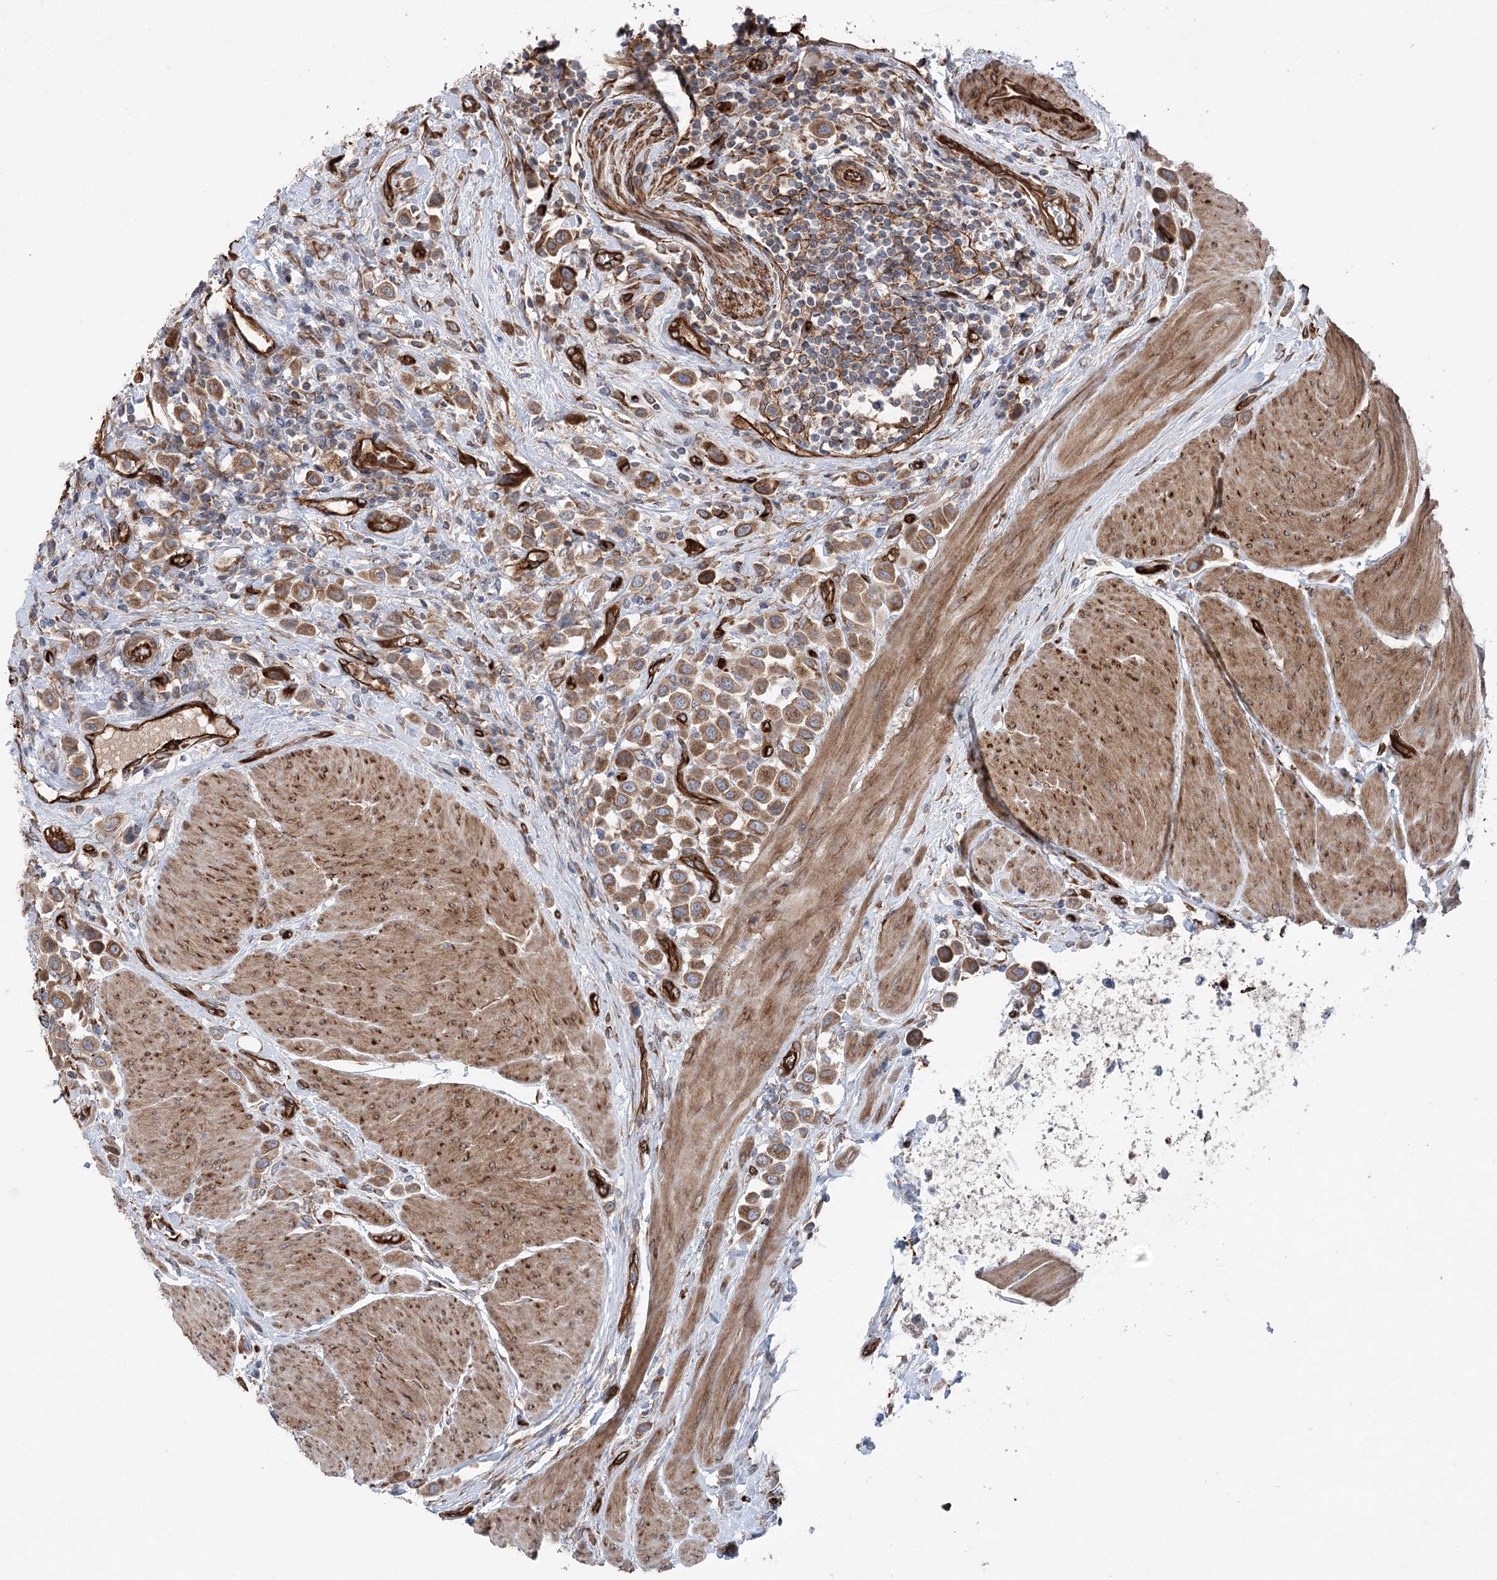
{"staining": {"intensity": "moderate", "quantity": ">75%", "location": "cytoplasmic/membranous"}, "tissue": "urothelial cancer", "cell_type": "Tumor cells", "image_type": "cancer", "snomed": [{"axis": "morphology", "description": "Urothelial carcinoma, High grade"}, {"axis": "topography", "description": "Urinary bladder"}], "caption": "Protein staining of urothelial cancer tissue displays moderate cytoplasmic/membranous positivity in approximately >75% of tumor cells.", "gene": "MTPAP", "patient": {"sex": "male", "age": 50}}